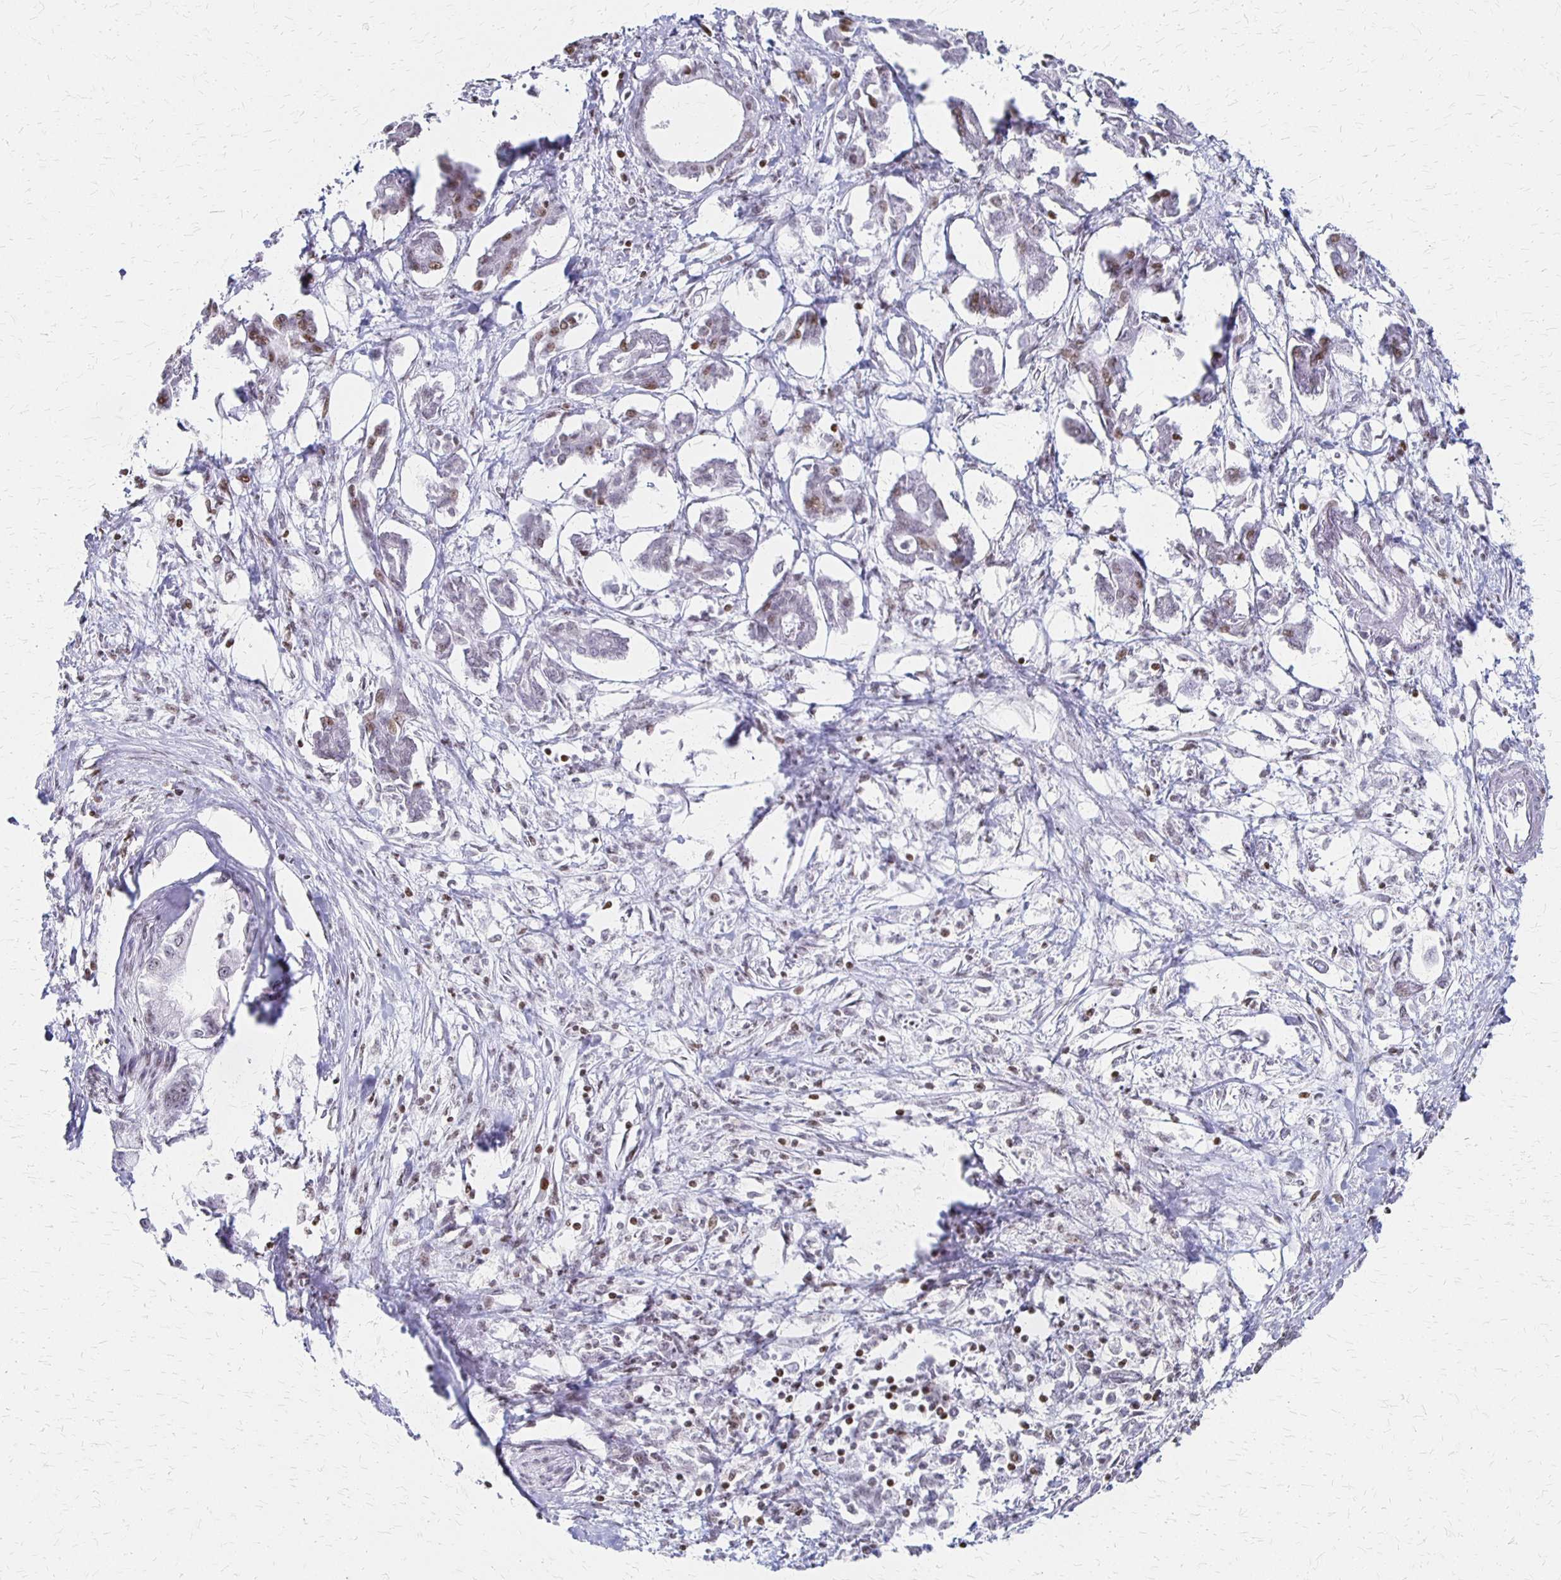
{"staining": {"intensity": "negative", "quantity": "none", "location": "none"}, "tissue": "pancreatic cancer", "cell_type": "Tumor cells", "image_type": "cancer", "snomed": [{"axis": "morphology", "description": "Adenocarcinoma, NOS"}, {"axis": "topography", "description": "Pancreas"}], "caption": "Human pancreatic cancer (adenocarcinoma) stained for a protein using immunohistochemistry (IHC) displays no expression in tumor cells.", "gene": "ZNF280C", "patient": {"sex": "male", "age": 61}}